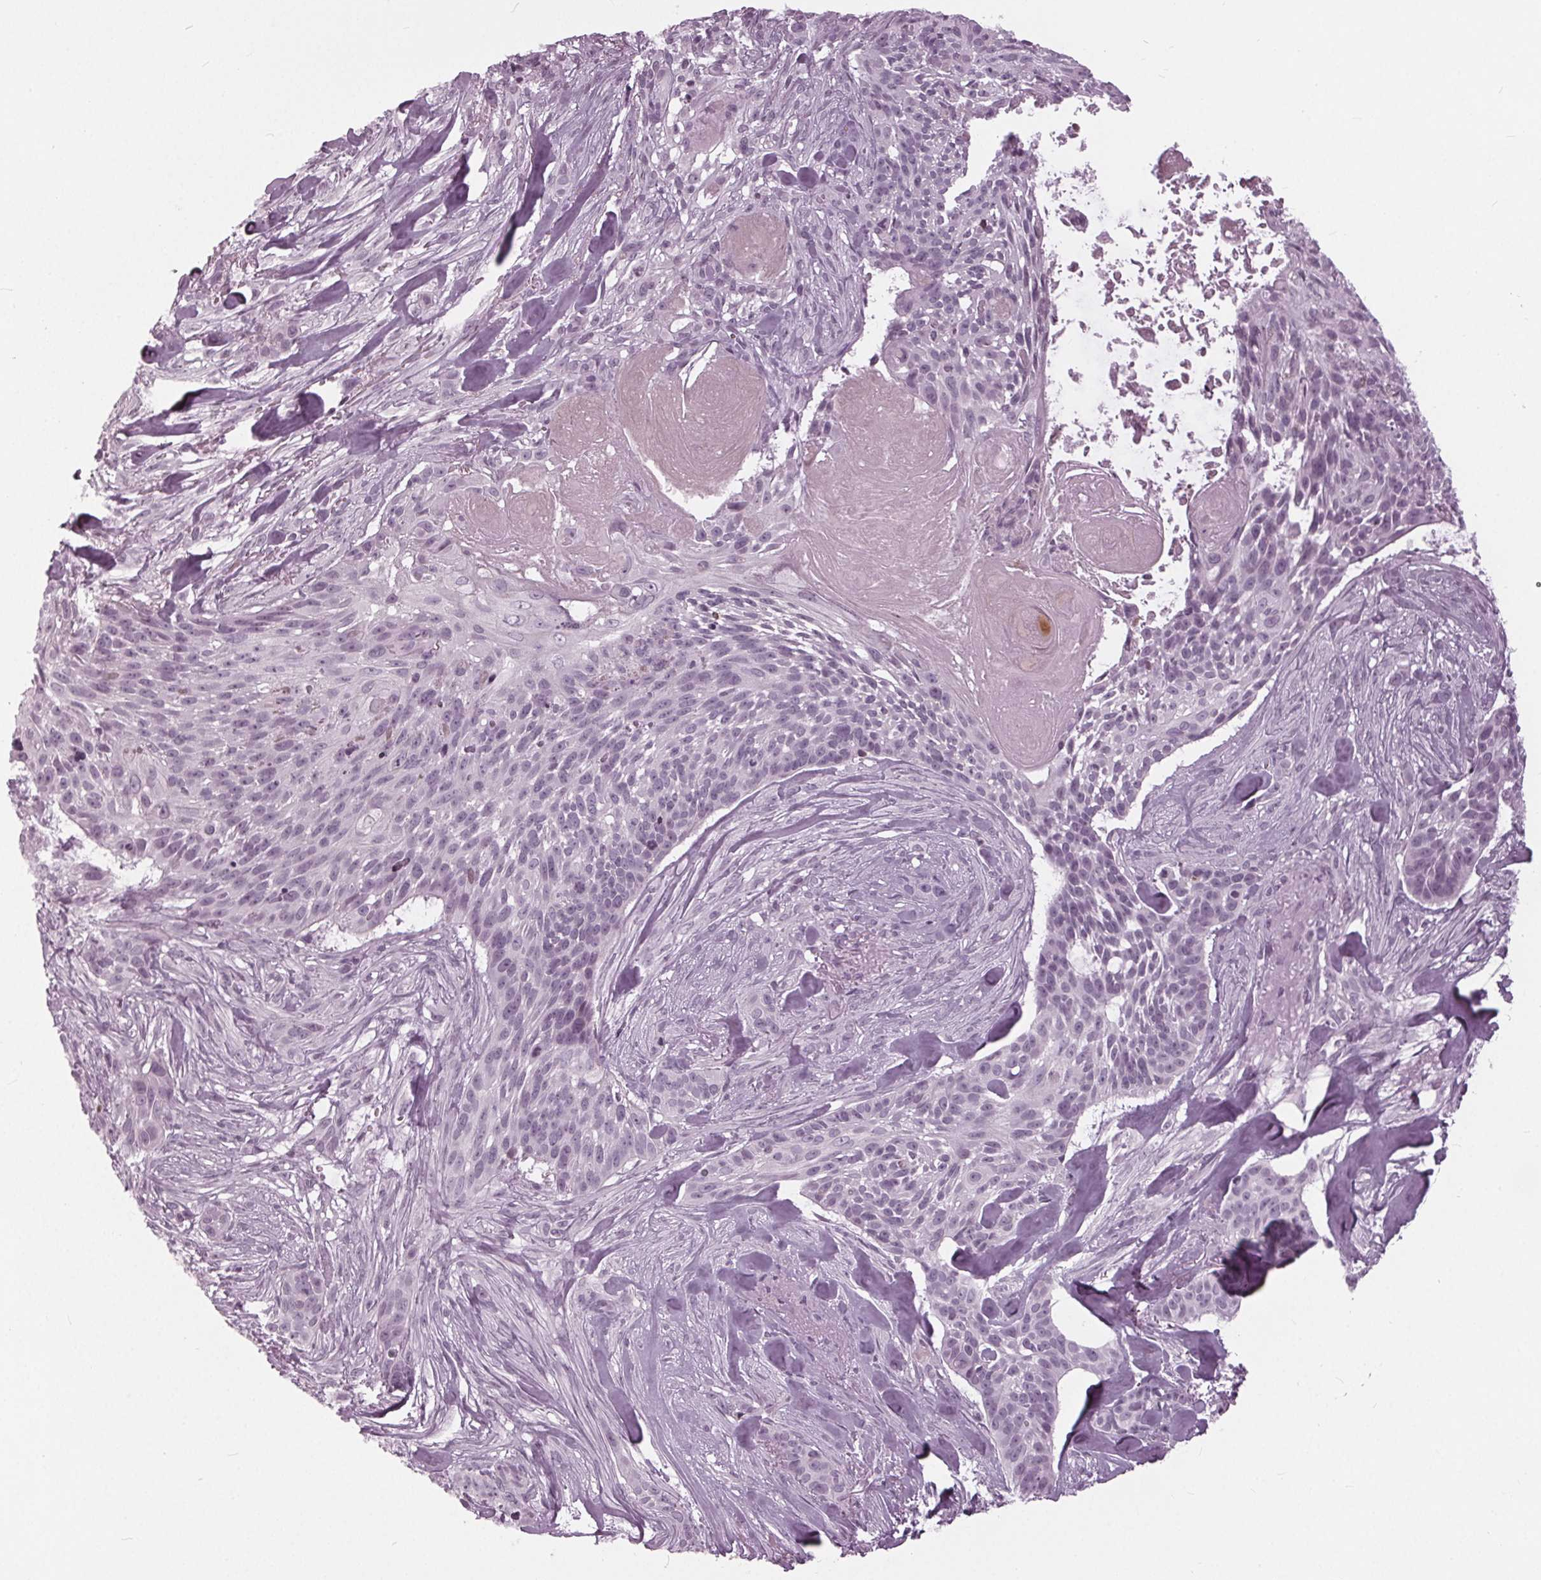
{"staining": {"intensity": "negative", "quantity": "none", "location": "none"}, "tissue": "skin cancer", "cell_type": "Tumor cells", "image_type": "cancer", "snomed": [{"axis": "morphology", "description": "Basal cell carcinoma"}, {"axis": "topography", "description": "Skin"}], "caption": "Tumor cells are negative for brown protein staining in skin basal cell carcinoma.", "gene": "SLC9A4", "patient": {"sex": "male", "age": 87}}